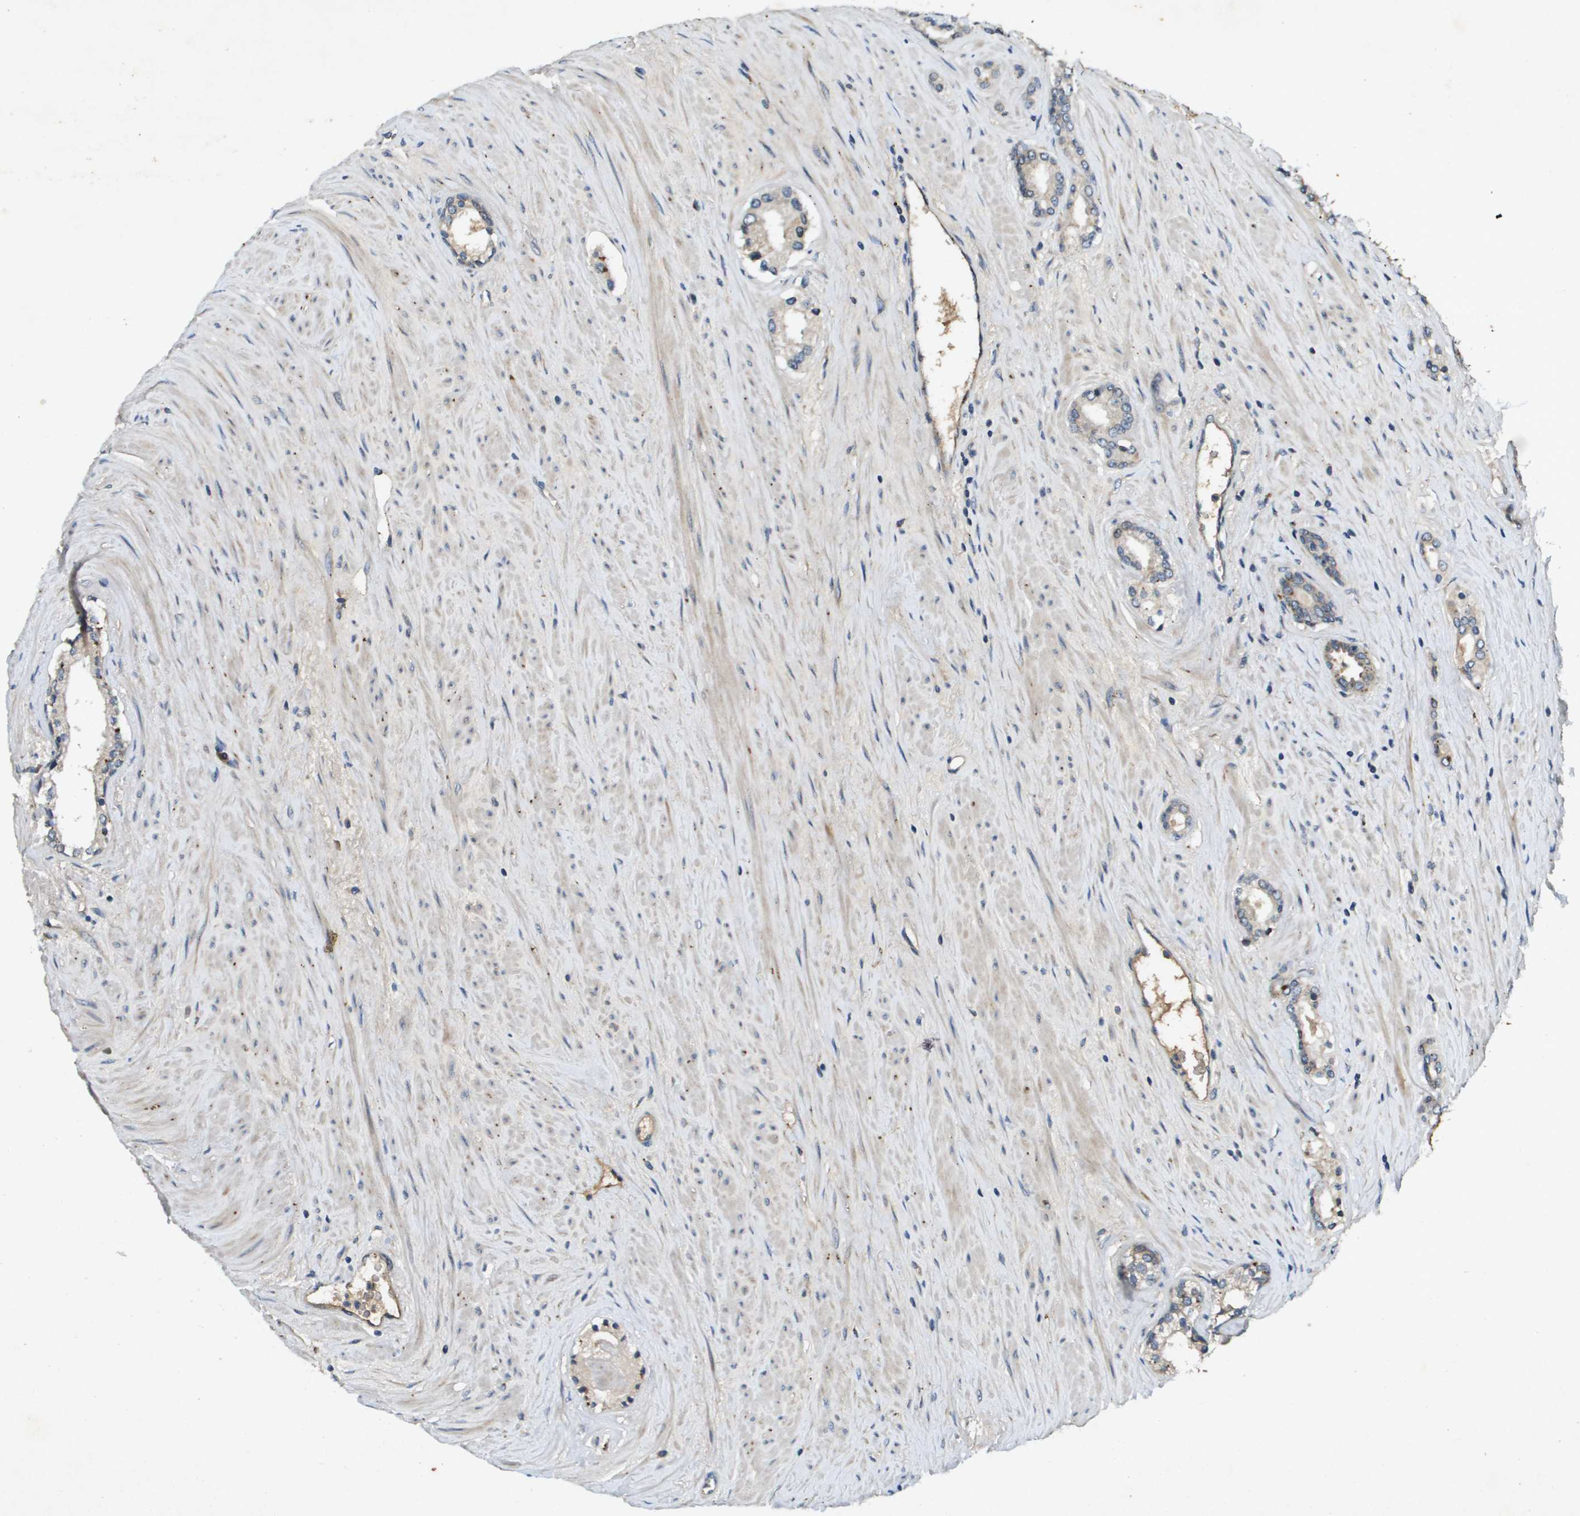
{"staining": {"intensity": "weak", "quantity": "<25%", "location": "cytoplasmic/membranous"}, "tissue": "prostate cancer", "cell_type": "Tumor cells", "image_type": "cancer", "snomed": [{"axis": "morphology", "description": "Adenocarcinoma, High grade"}, {"axis": "topography", "description": "Prostate"}], "caption": "A micrograph of prostate cancer stained for a protein shows no brown staining in tumor cells. The staining was performed using DAB to visualize the protein expression in brown, while the nuclei were stained in blue with hematoxylin (Magnification: 20x).", "gene": "PGAP3", "patient": {"sex": "male", "age": 71}}